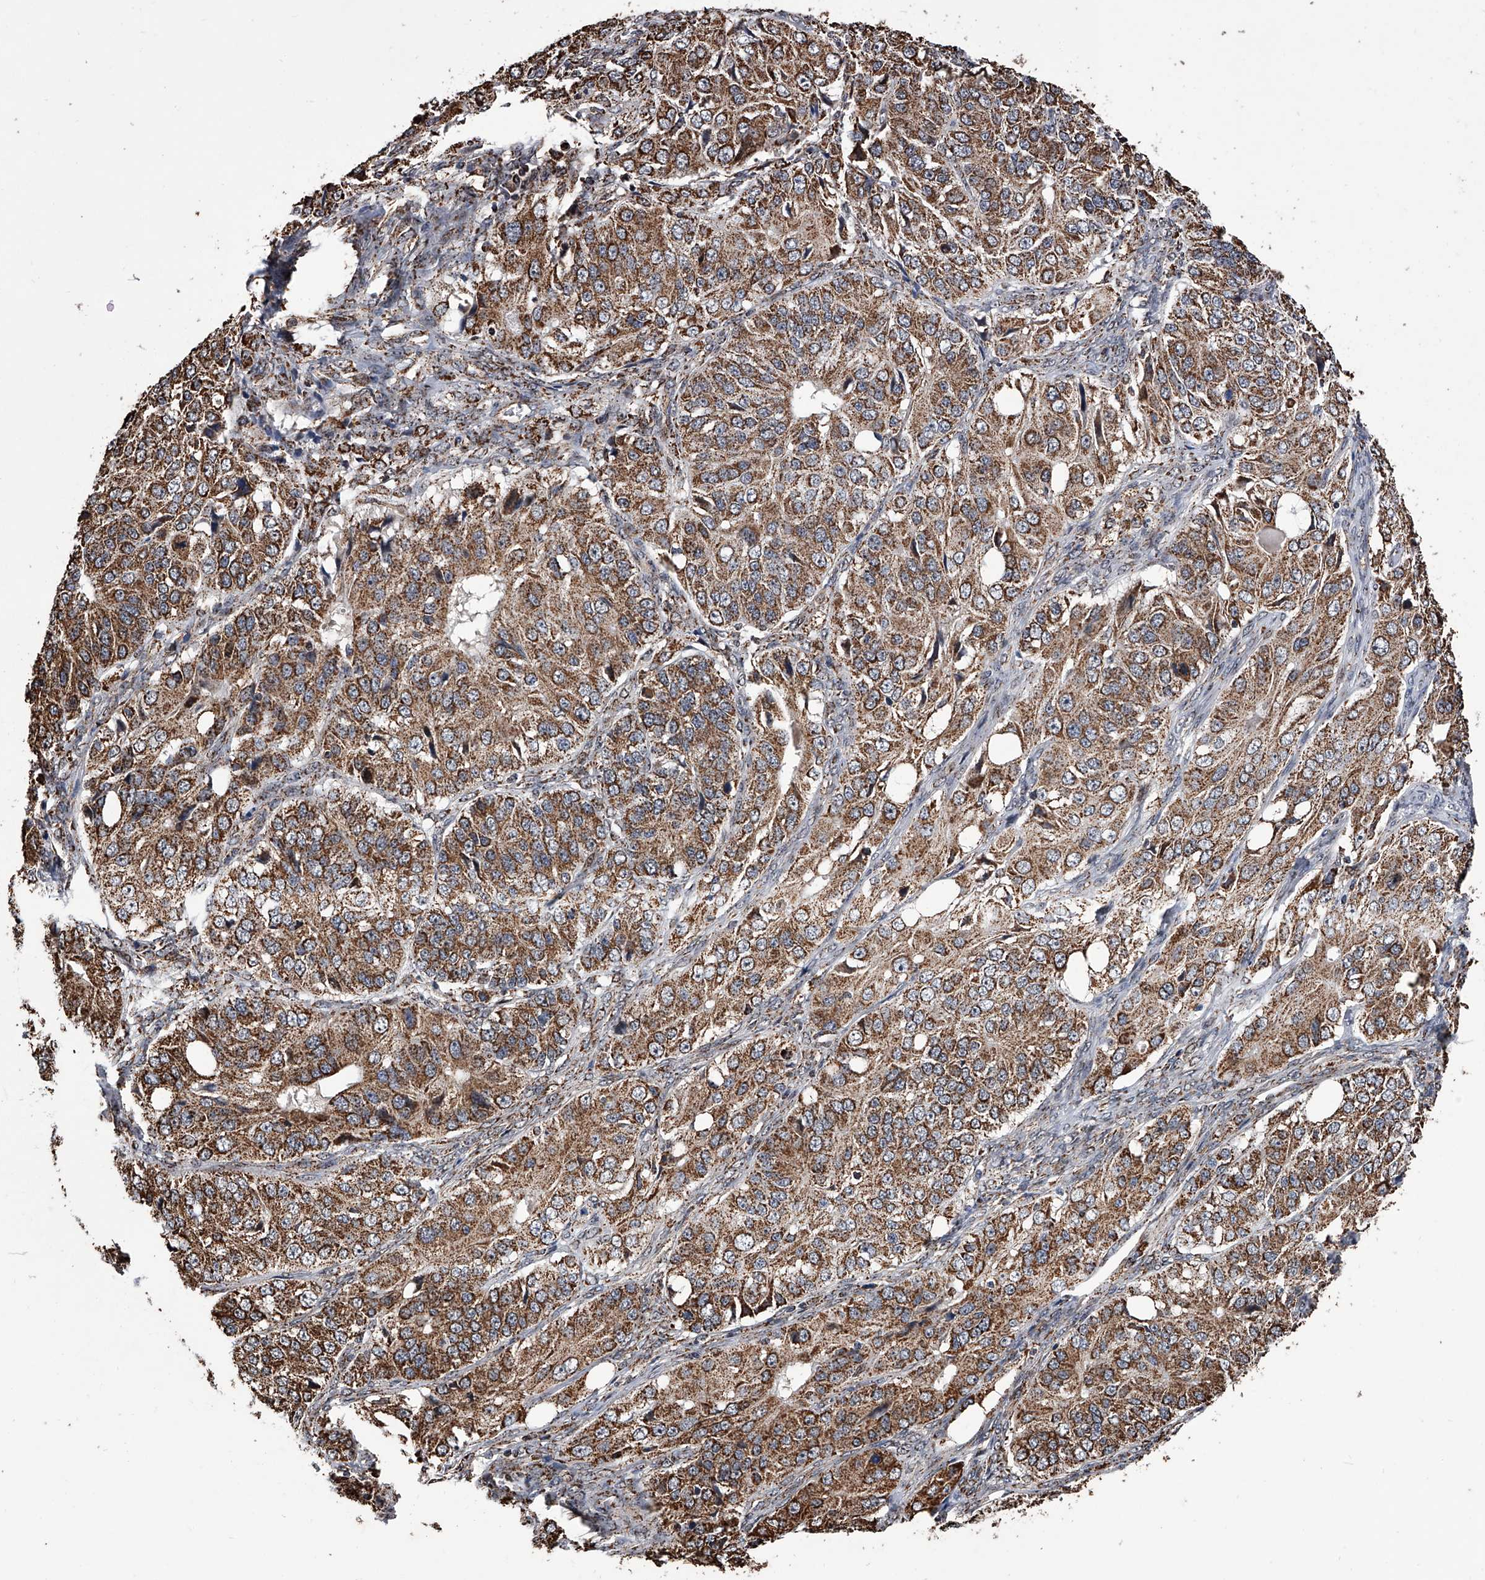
{"staining": {"intensity": "strong", "quantity": ">75%", "location": "cytoplasmic/membranous"}, "tissue": "ovarian cancer", "cell_type": "Tumor cells", "image_type": "cancer", "snomed": [{"axis": "morphology", "description": "Carcinoma, endometroid"}, {"axis": "topography", "description": "Ovary"}], "caption": "Protein staining by IHC shows strong cytoplasmic/membranous positivity in approximately >75% of tumor cells in endometroid carcinoma (ovarian).", "gene": "SMPDL3A", "patient": {"sex": "female", "age": 51}}